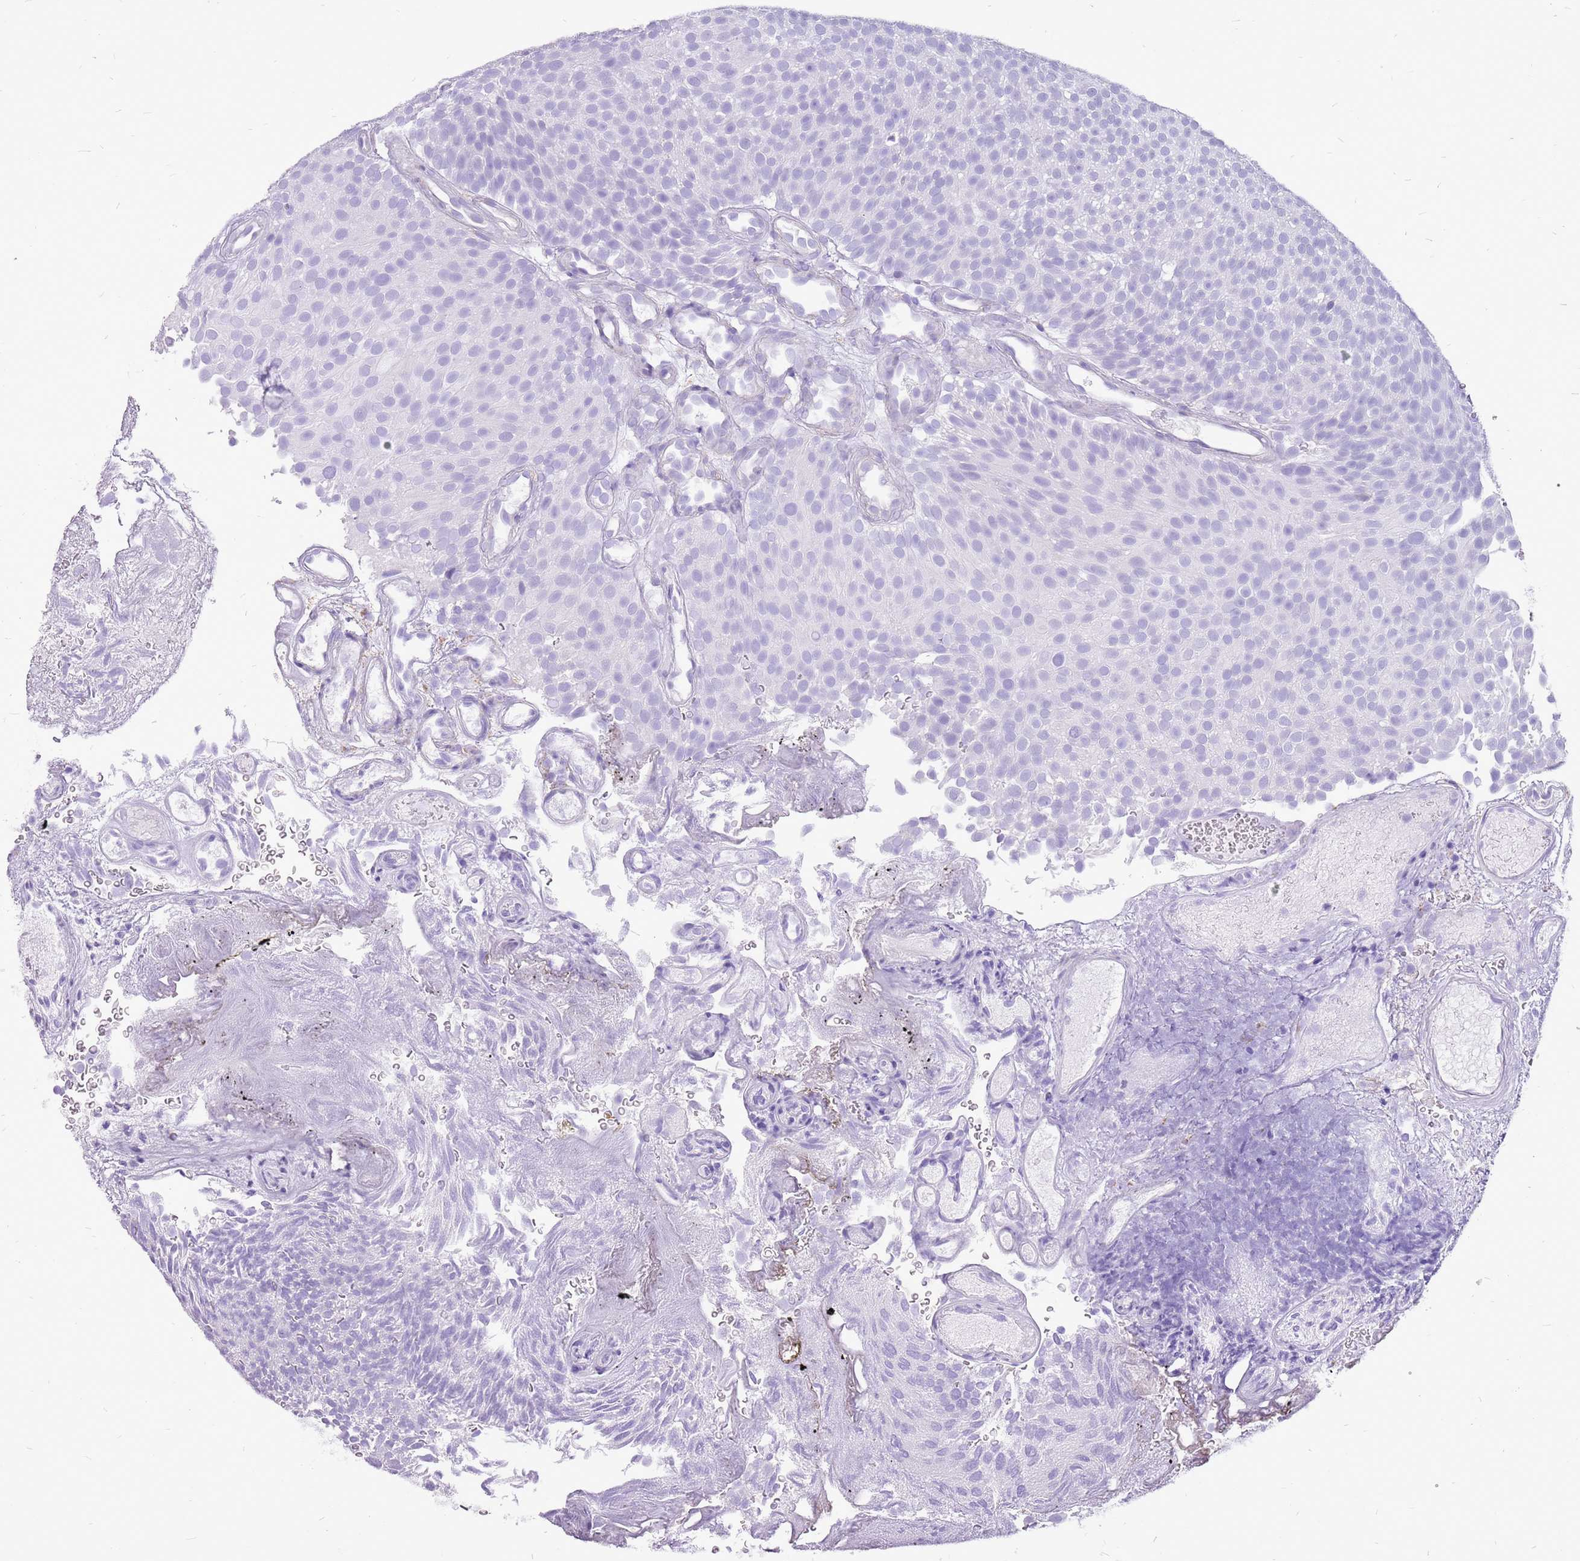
{"staining": {"intensity": "negative", "quantity": "none", "location": "none"}, "tissue": "urothelial cancer", "cell_type": "Tumor cells", "image_type": "cancer", "snomed": [{"axis": "morphology", "description": "Urothelial carcinoma, Low grade"}, {"axis": "topography", "description": "Urinary bladder"}], "caption": "There is no significant positivity in tumor cells of urothelial cancer.", "gene": "ACSS3", "patient": {"sex": "male", "age": 78}}